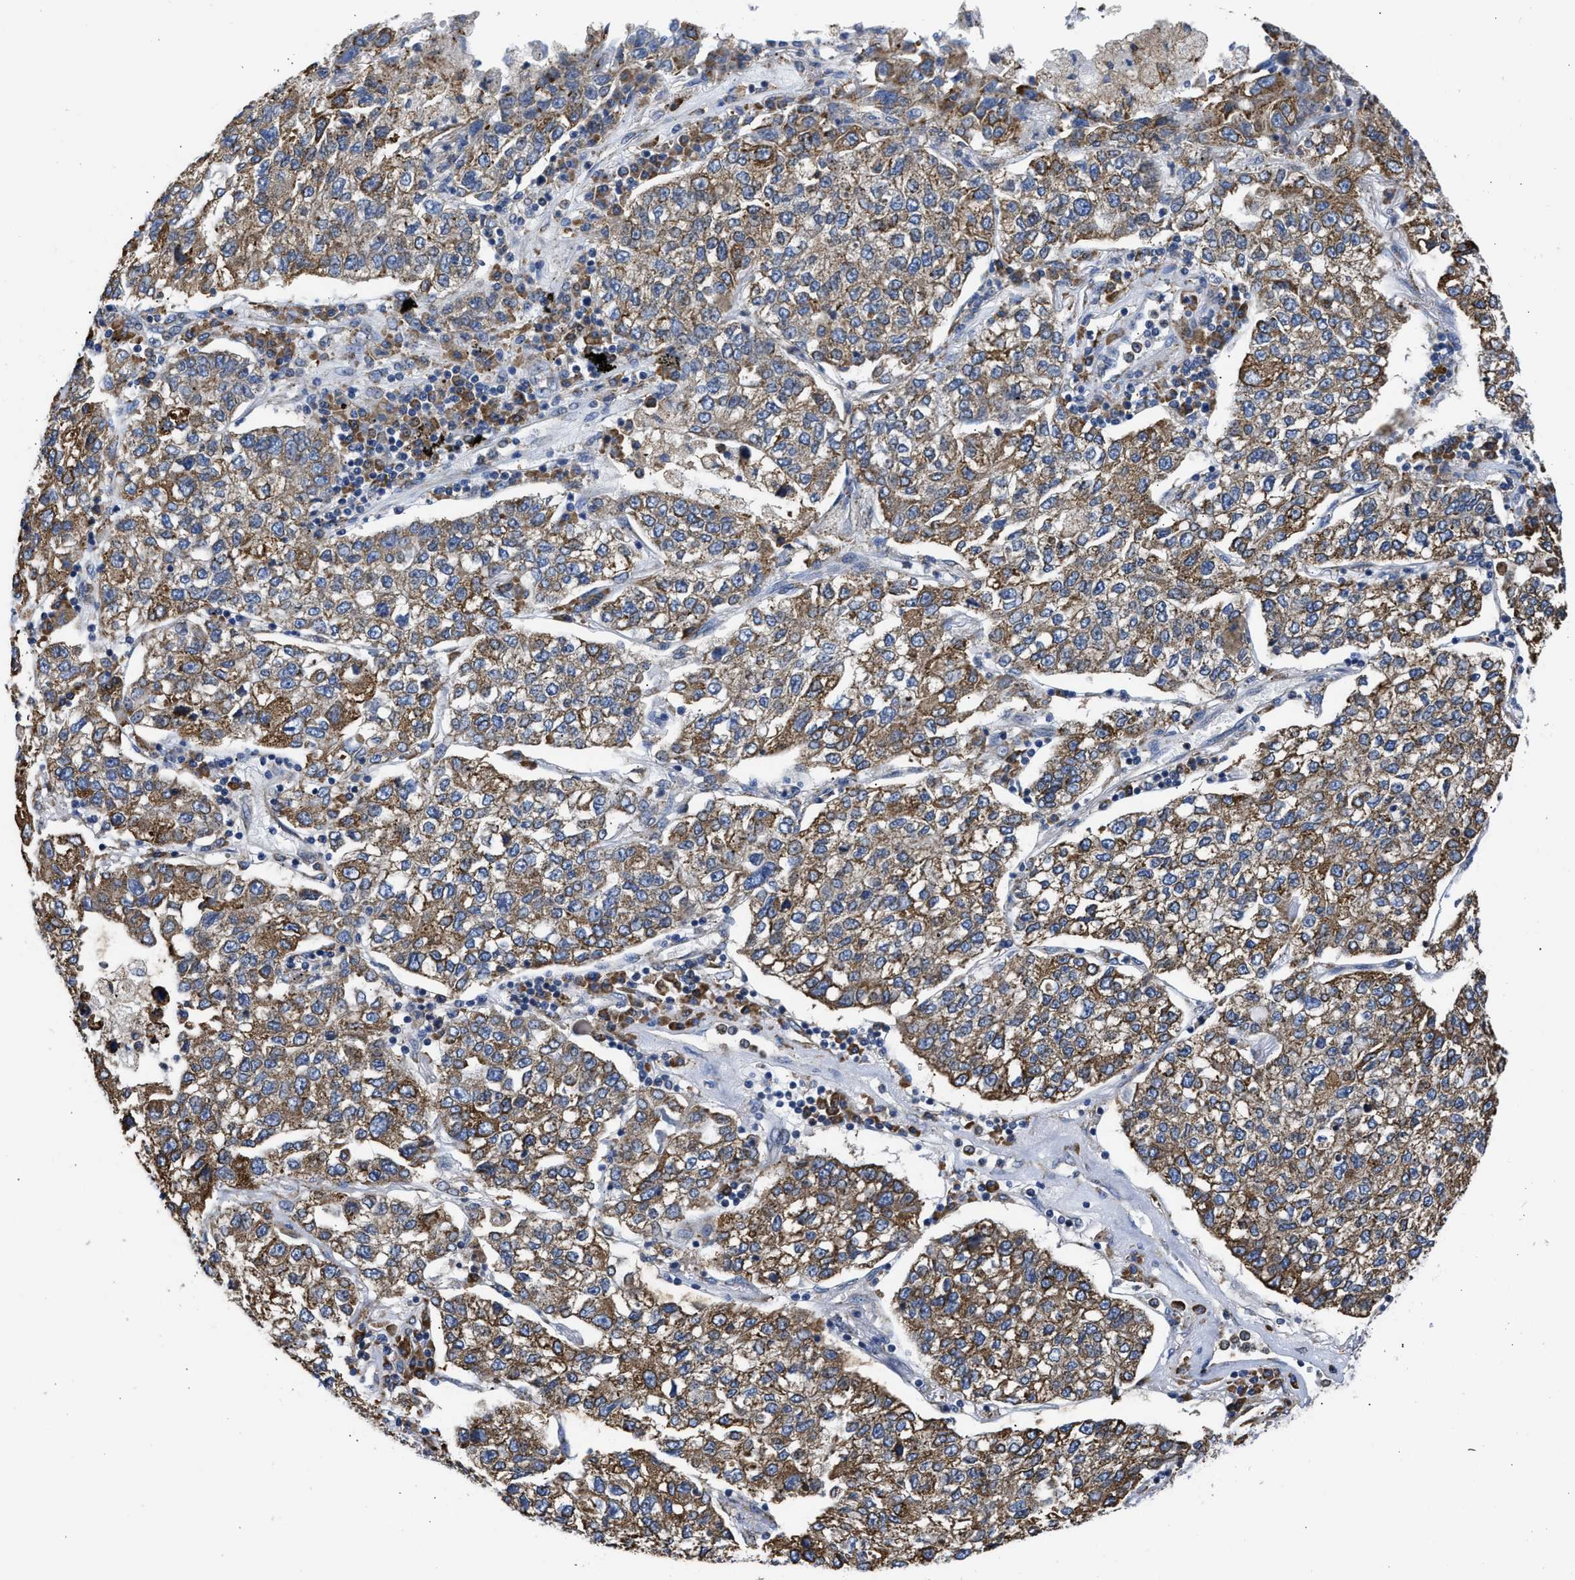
{"staining": {"intensity": "moderate", "quantity": ">75%", "location": "cytoplasmic/membranous"}, "tissue": "lung cancer", "cell_type": "Tumor cells", "image_type": "cancer", "snomed": [{"axis": "morphology", "description": "Adenocarcinoma, NOS"}, {"axis": "topography", "description": "Lung"}], "caption": "Tumor cells reveal medium levels of moderate cytoplasmic/membranous positivity in about >75% of cells in lung adenocarcinoma. Nuclei are stained in blue.", "gene": "CYCS", "patient": {"sex": "male", "age": 49}}